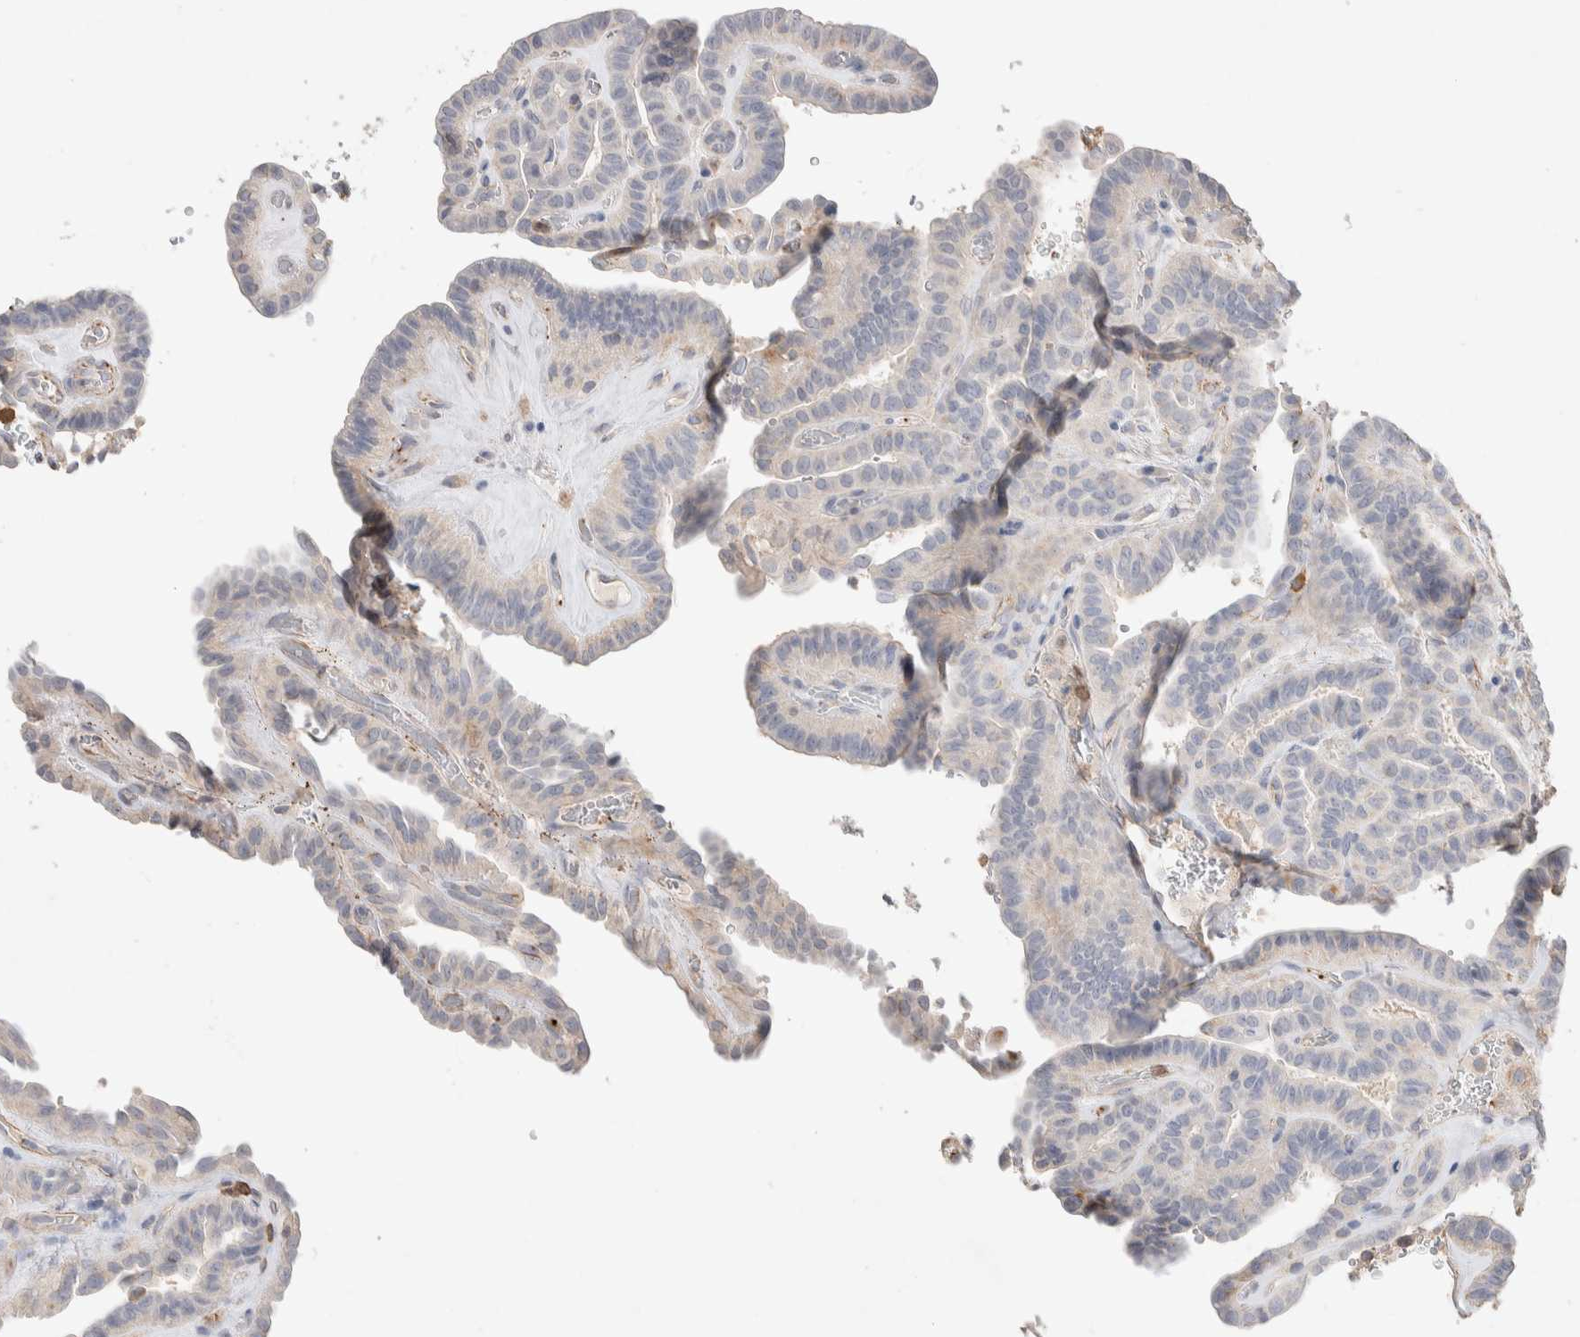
{"staining": {"intensity": "negative", "quantity": "none", "location": "none"}, "tissue": "thyroid cancer", "cell_type": "Tumor cells", "image_type": "cancer", "snomed": [{"axis": "morphology", "description": "Papillary adenocarcinoma, NOS"}, {"axis": "topography", "description": "Thyroid gland"}], "caption": "Thyroid cancer (papillary adenocarcinoma) stained for a protein using IHC demonstrates no expression tumor cells.", "gene": "FFAR2", "patient": {"sex": "male", "age": 77}}